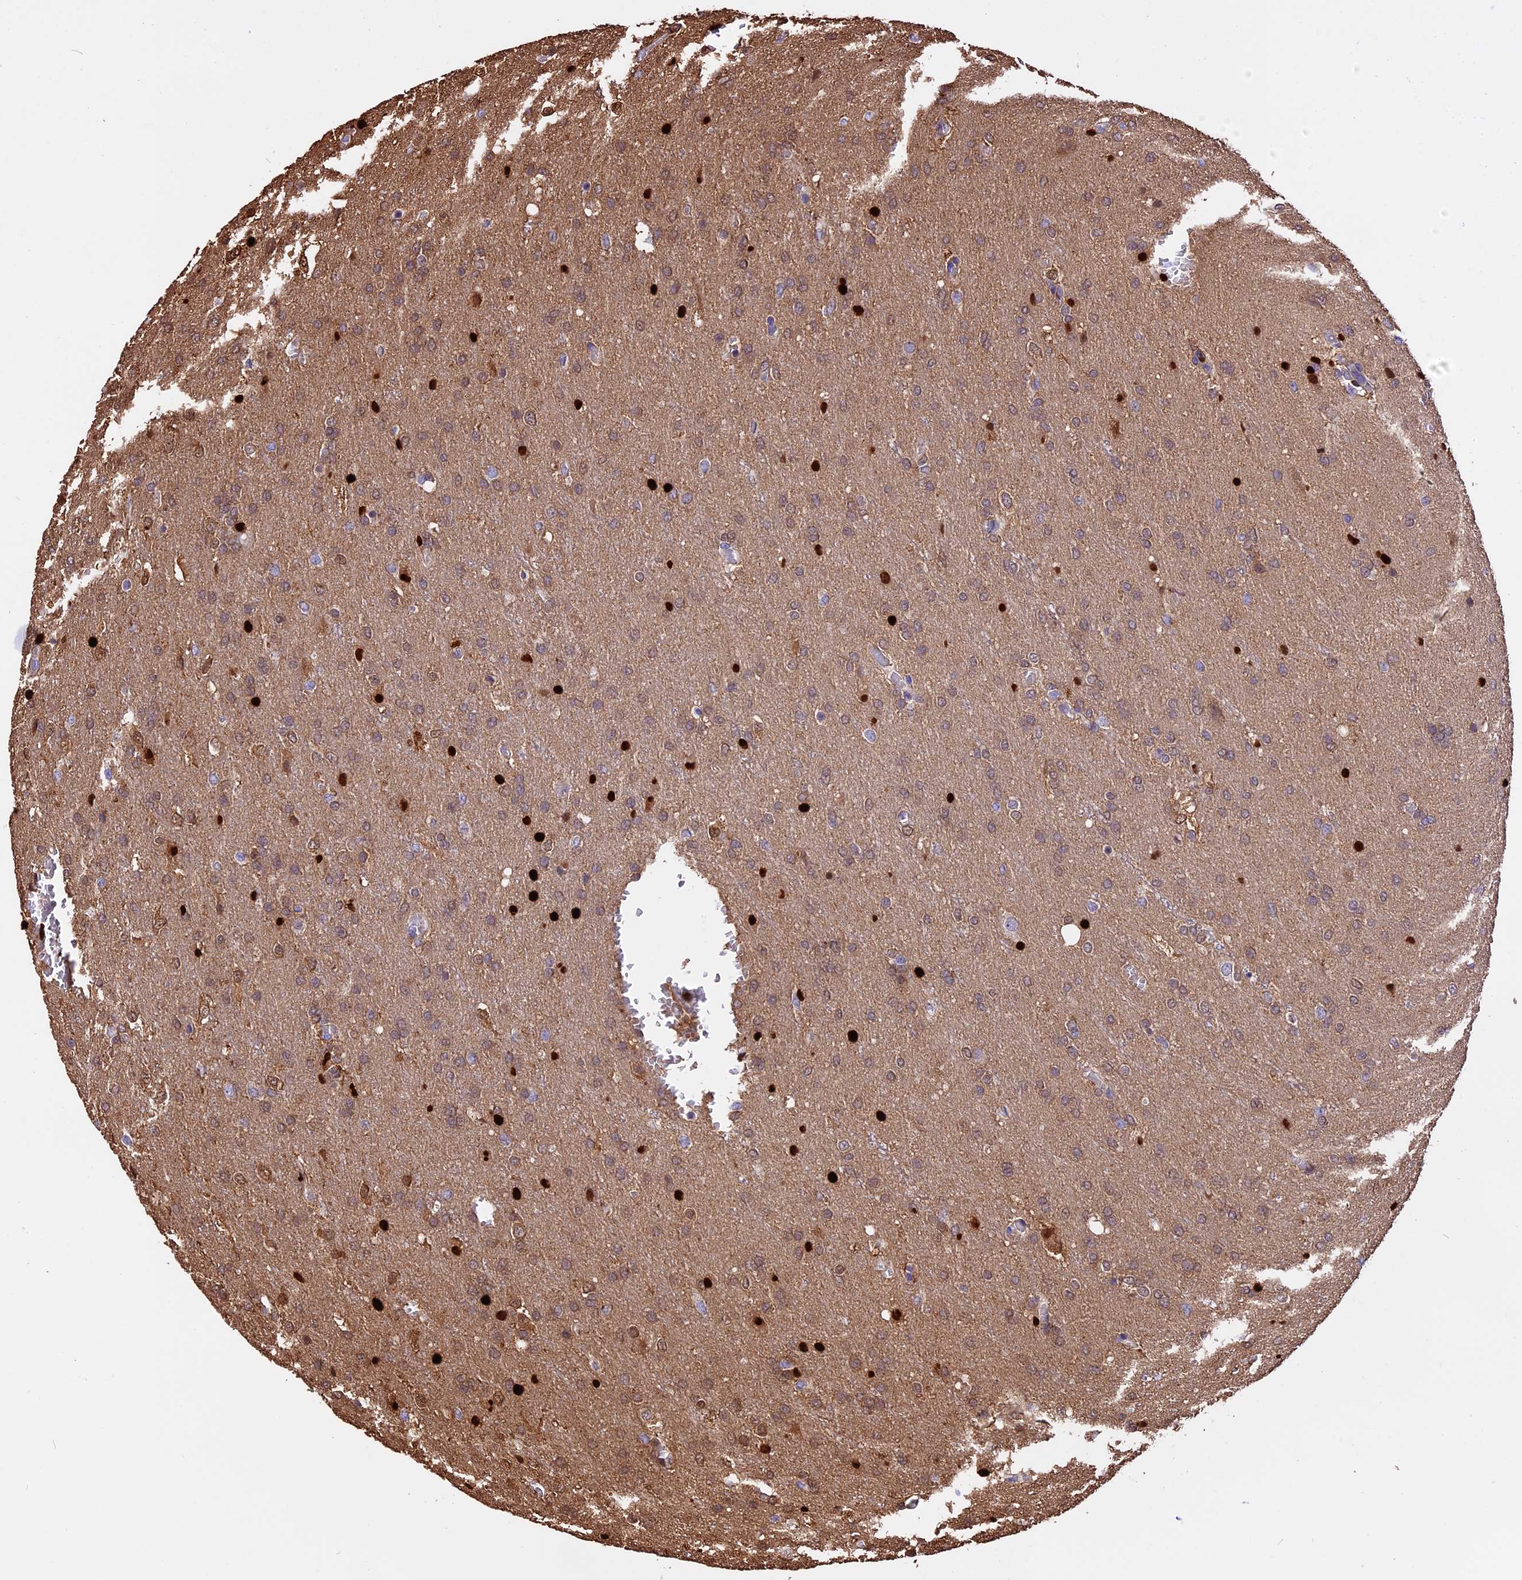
{"staining": {"intensity": "moderate", "quantity": "25%-75%", "location": "cytoplasmic/membranous,nuclear"}, "tissue": "glioma", "cell_type": "Tumor cells", "image_type": "cancer", "snomed": [{"axis": "morphology", "description": "Glioma, malignant, High grade"}, {"axis": "topography", "description": "Brain"}], "caption": "Brown immunohistochemical staining in human high-grade glioma (malignant) displays moderate cytoplasmic/membranous and nuclear positivity in approximately 25%-75% of tumor cells.", "gene": "MAP3K7CL", "patient": {"sex": "female", "age": 74}}